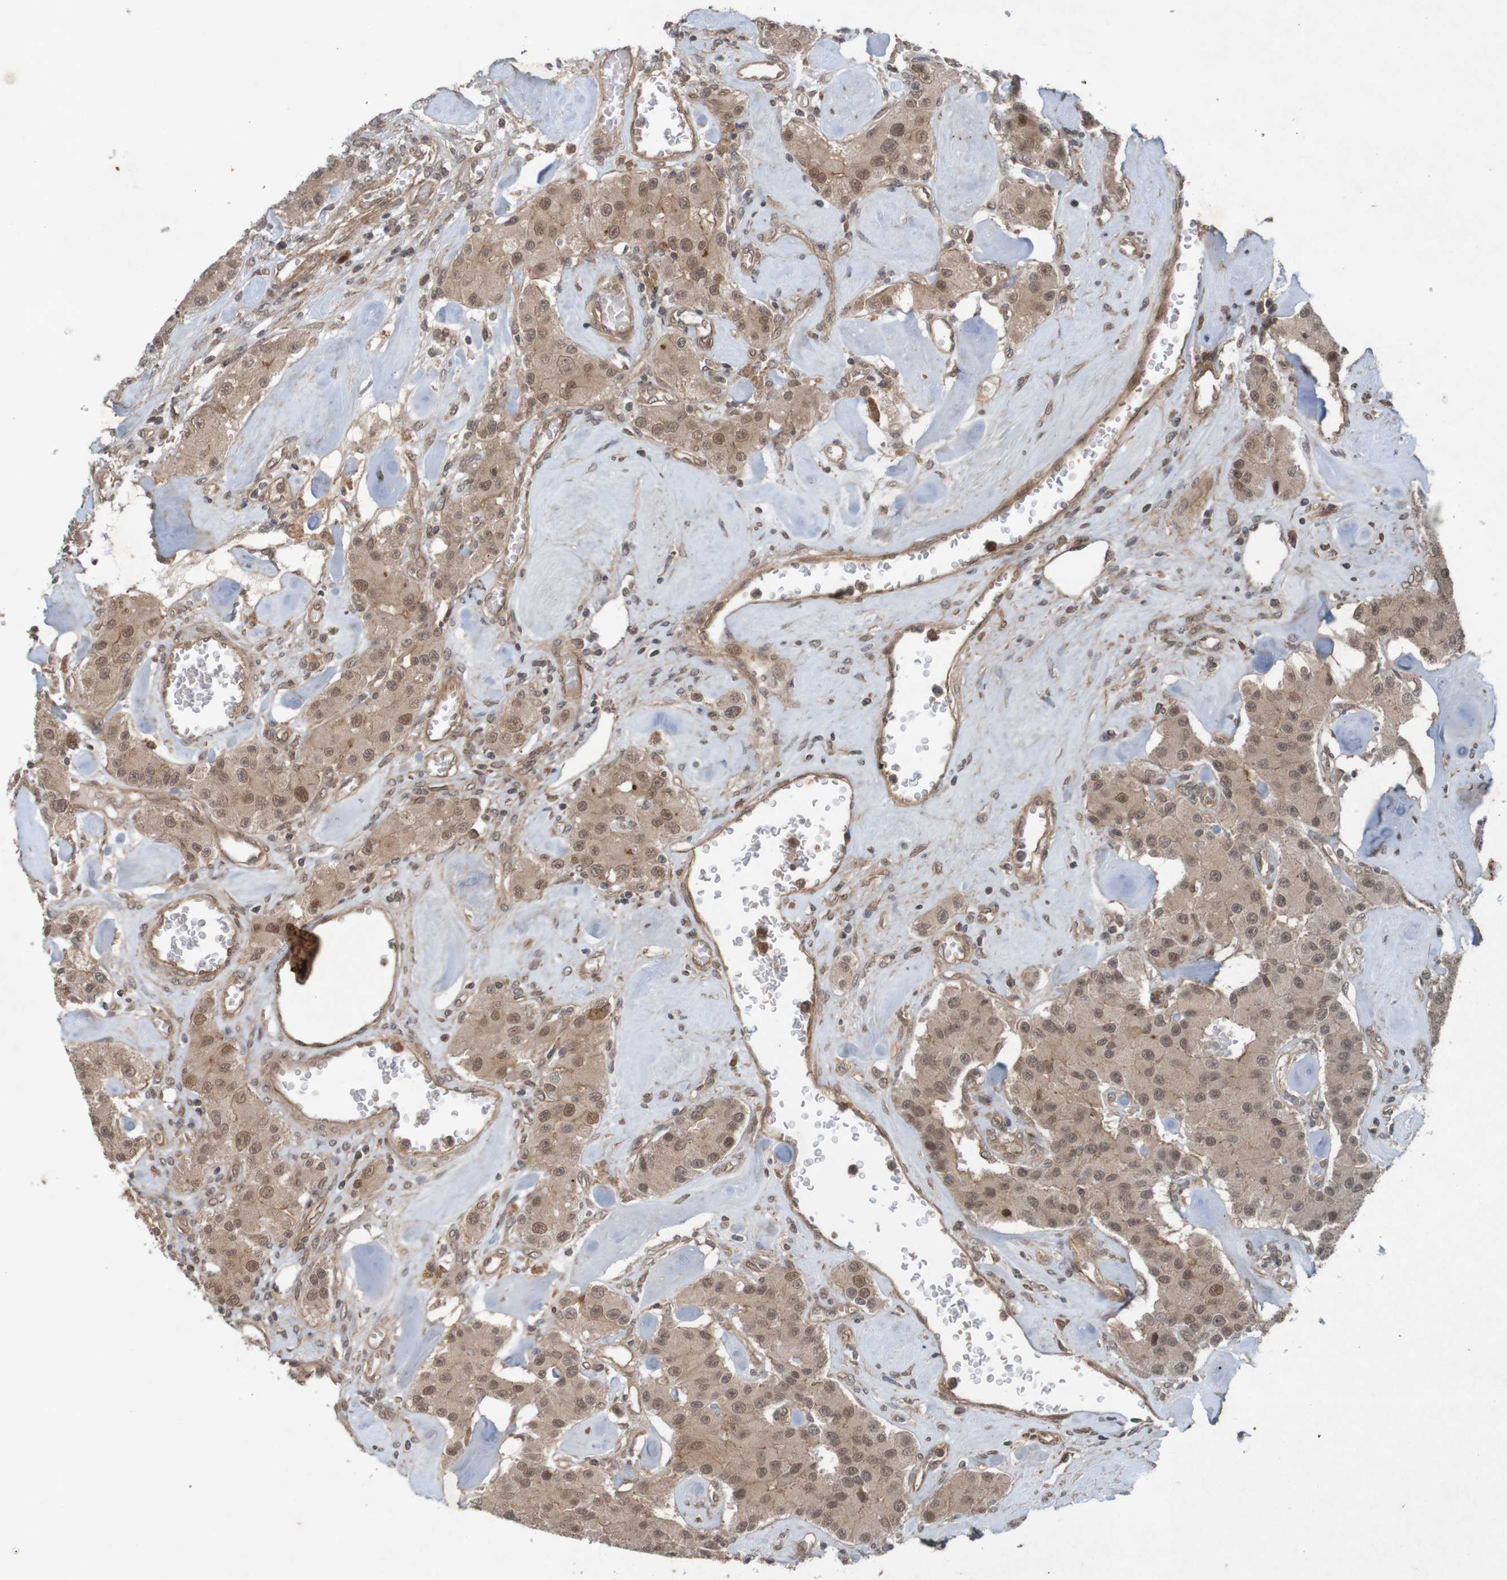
{"staining": {"intensity": "weak", "quantity": ">75%", "location": "cytoplasmic/membranous,nuclear"}, "tissue": "carcinoid", "cell_type": "Tumor cells", "image_type": "cancer", "snomed": [{"axis": "morphology", "description": "Carcinoid, malignant, NOS"}, {"axis": "topography", "description": "Pancreas"}], "caption": "The image reveals immunohistochemical staining of carcinoid. There is weak cytoplasmic/membranous and nuclear staining is appreciated in approximately >75% of tumor cells.", "gene": "ARHGEF11", "patient": {"sex": "male", "age": 41}}